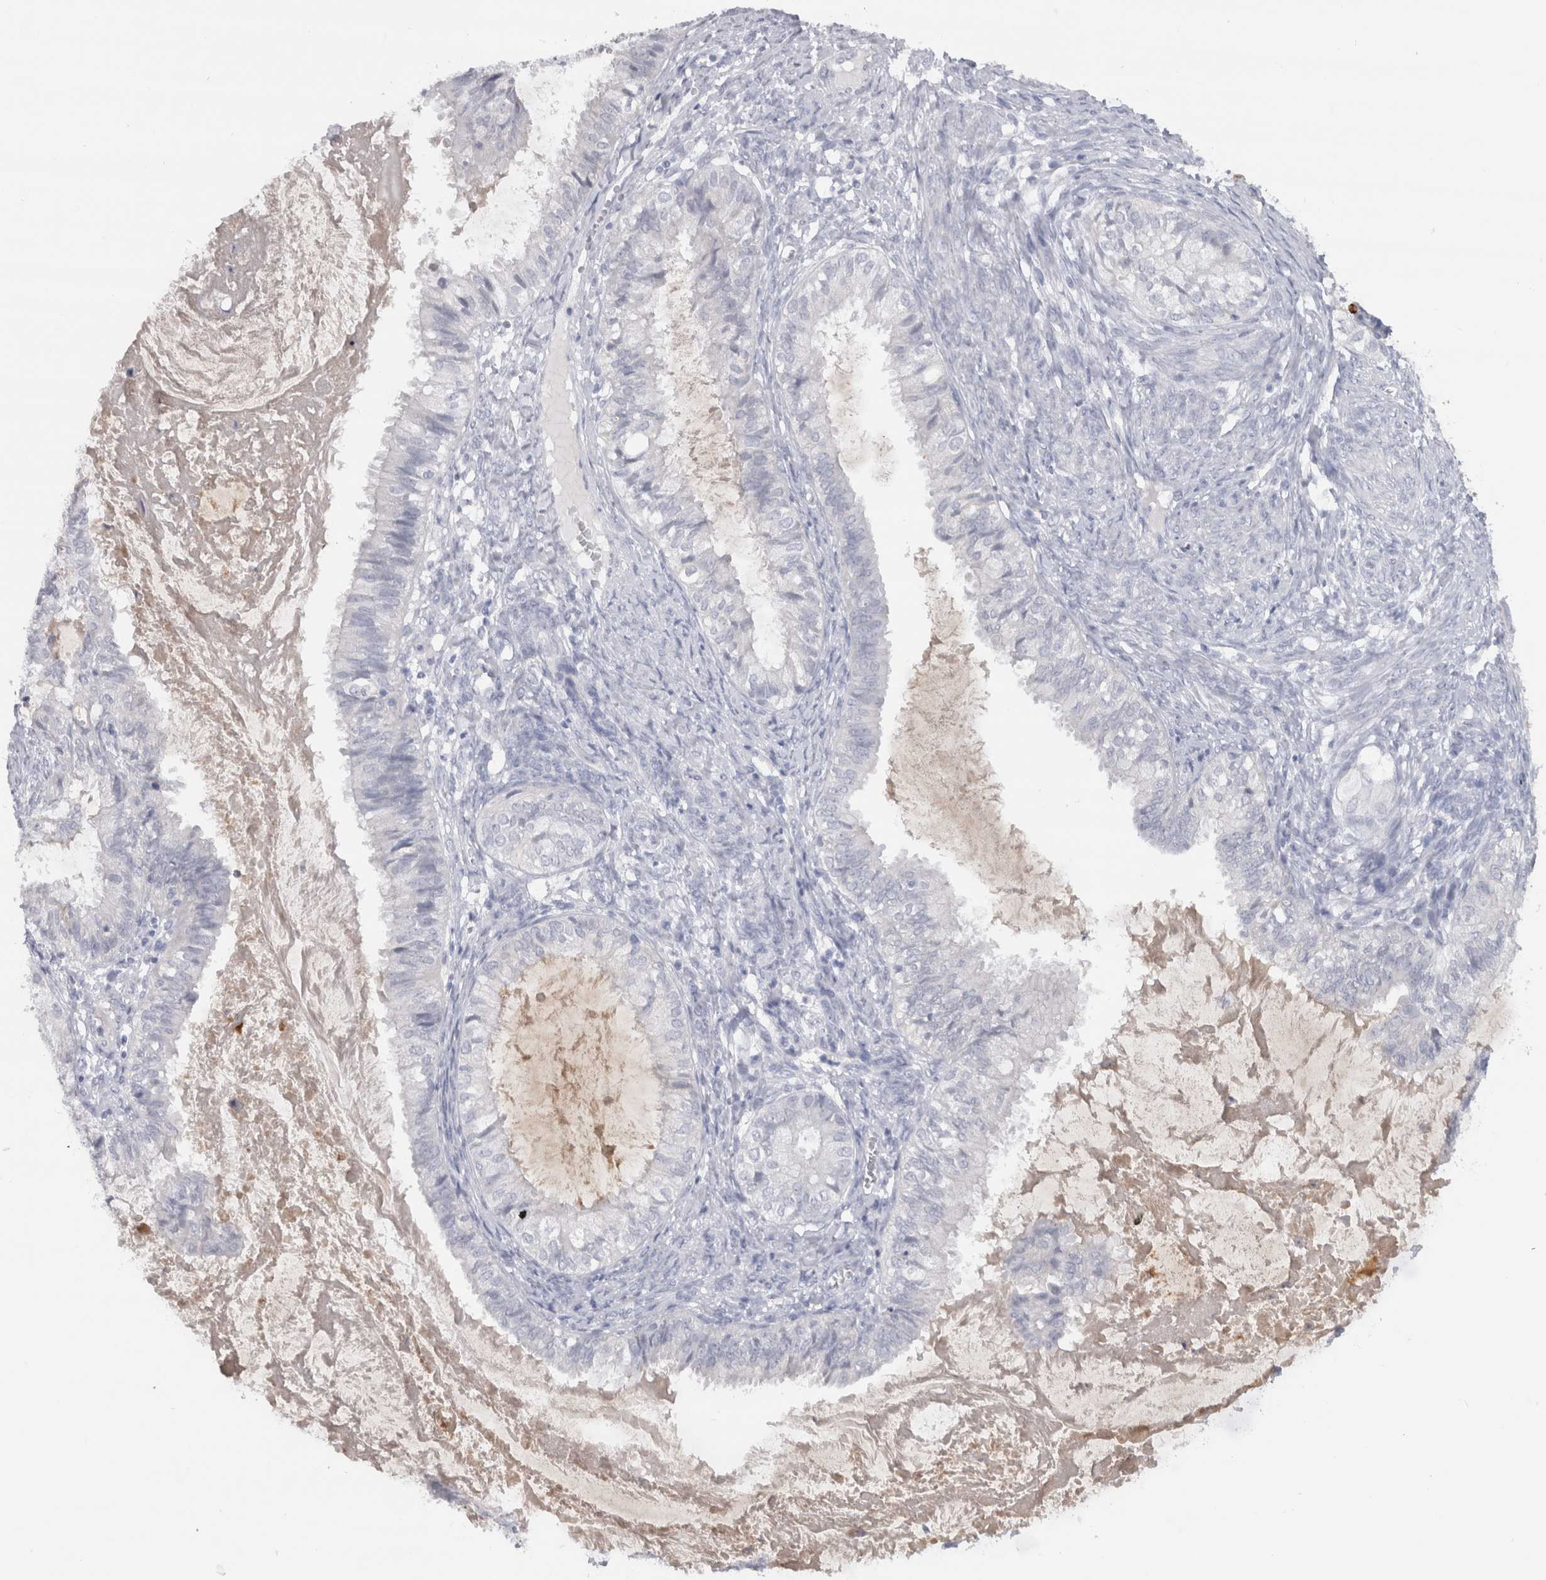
{"staining": {"intensity": "negative", "quantity": "none", "location": "none"}, "tissue": "cervical cancer", "cell_type": "Tumor cells", "image_type": "cancer", "snomed": [{"axis": "morphology", "description": "Normal tissue, NOS"}, {"axis": "morphology", "description": "Adenocarcinoma, NOS"}, {"axis": "topography", "description": "Cervix"}, {"axis": "topography", "description": "Endometrium"}], "caption": "Immunohistochemistry photomicrograph of cervical cancer (adenocarcinoma) stained for a protein (brown), which demonstrates no expression in tumor cells. The staining is performed using DAB (3,3'-diaminobenzidine) brown chromogen with nuclei counter-stained in using hematoxylin.", "gene": "CDH17", "patient": {"sex": "female", "age": 86}}